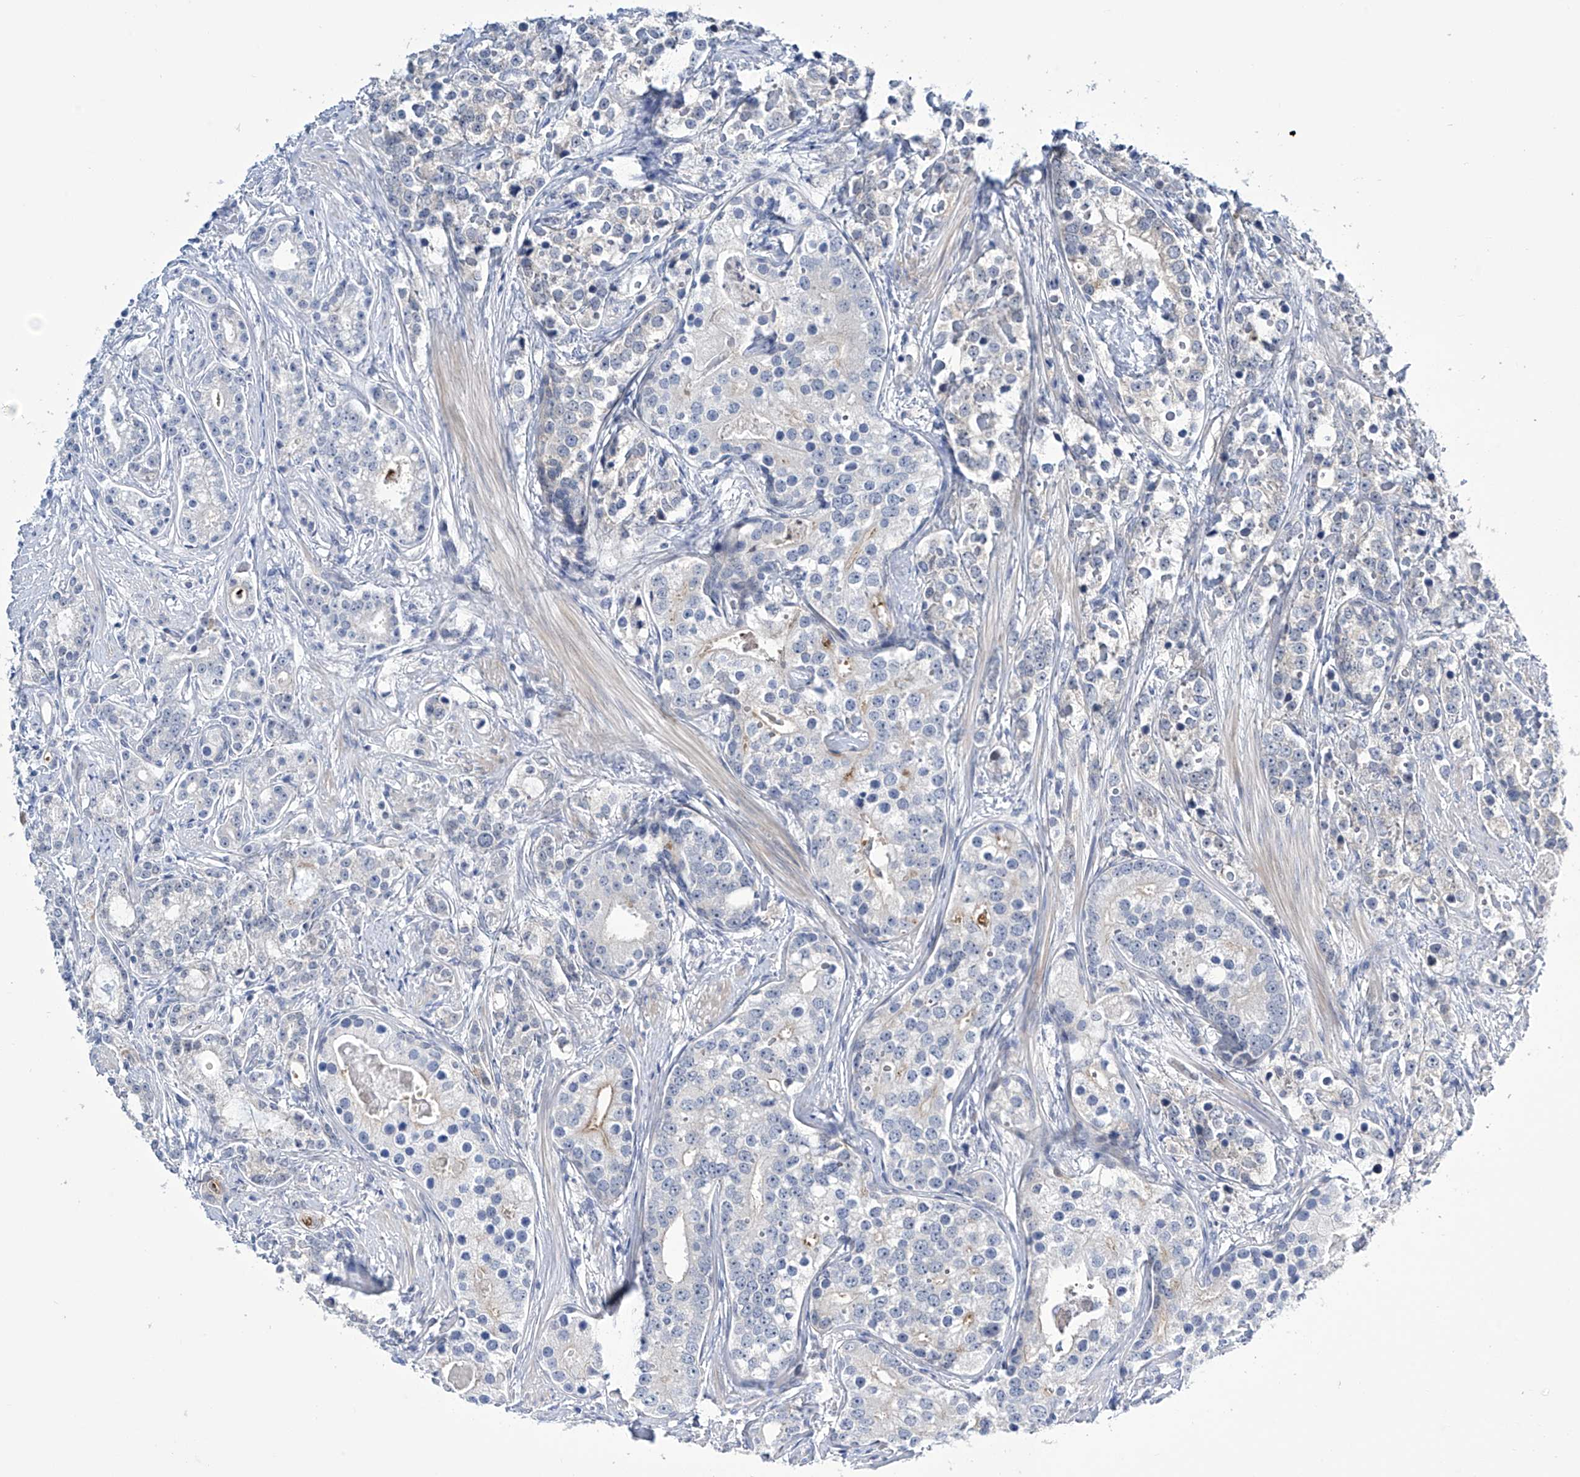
{"staining": {"intensity": "negative", "quantity": "none", "location": "none"}, "tissue": "prostate cancer", "cell_type": "Tumor cells", "image_type": "cancer", "snomed": [{"axis": "morphology", "description": "Adenocarcinoma, High grade"}, {"axis": "topography", "description": "Prostate"}], "caption": "Image shows no protein staining in tumor cells of high-grade adenocarcinoma (prostate) tissue.", "gene": "TRIM60", "patient": {"sex": "male", "age": 69}}